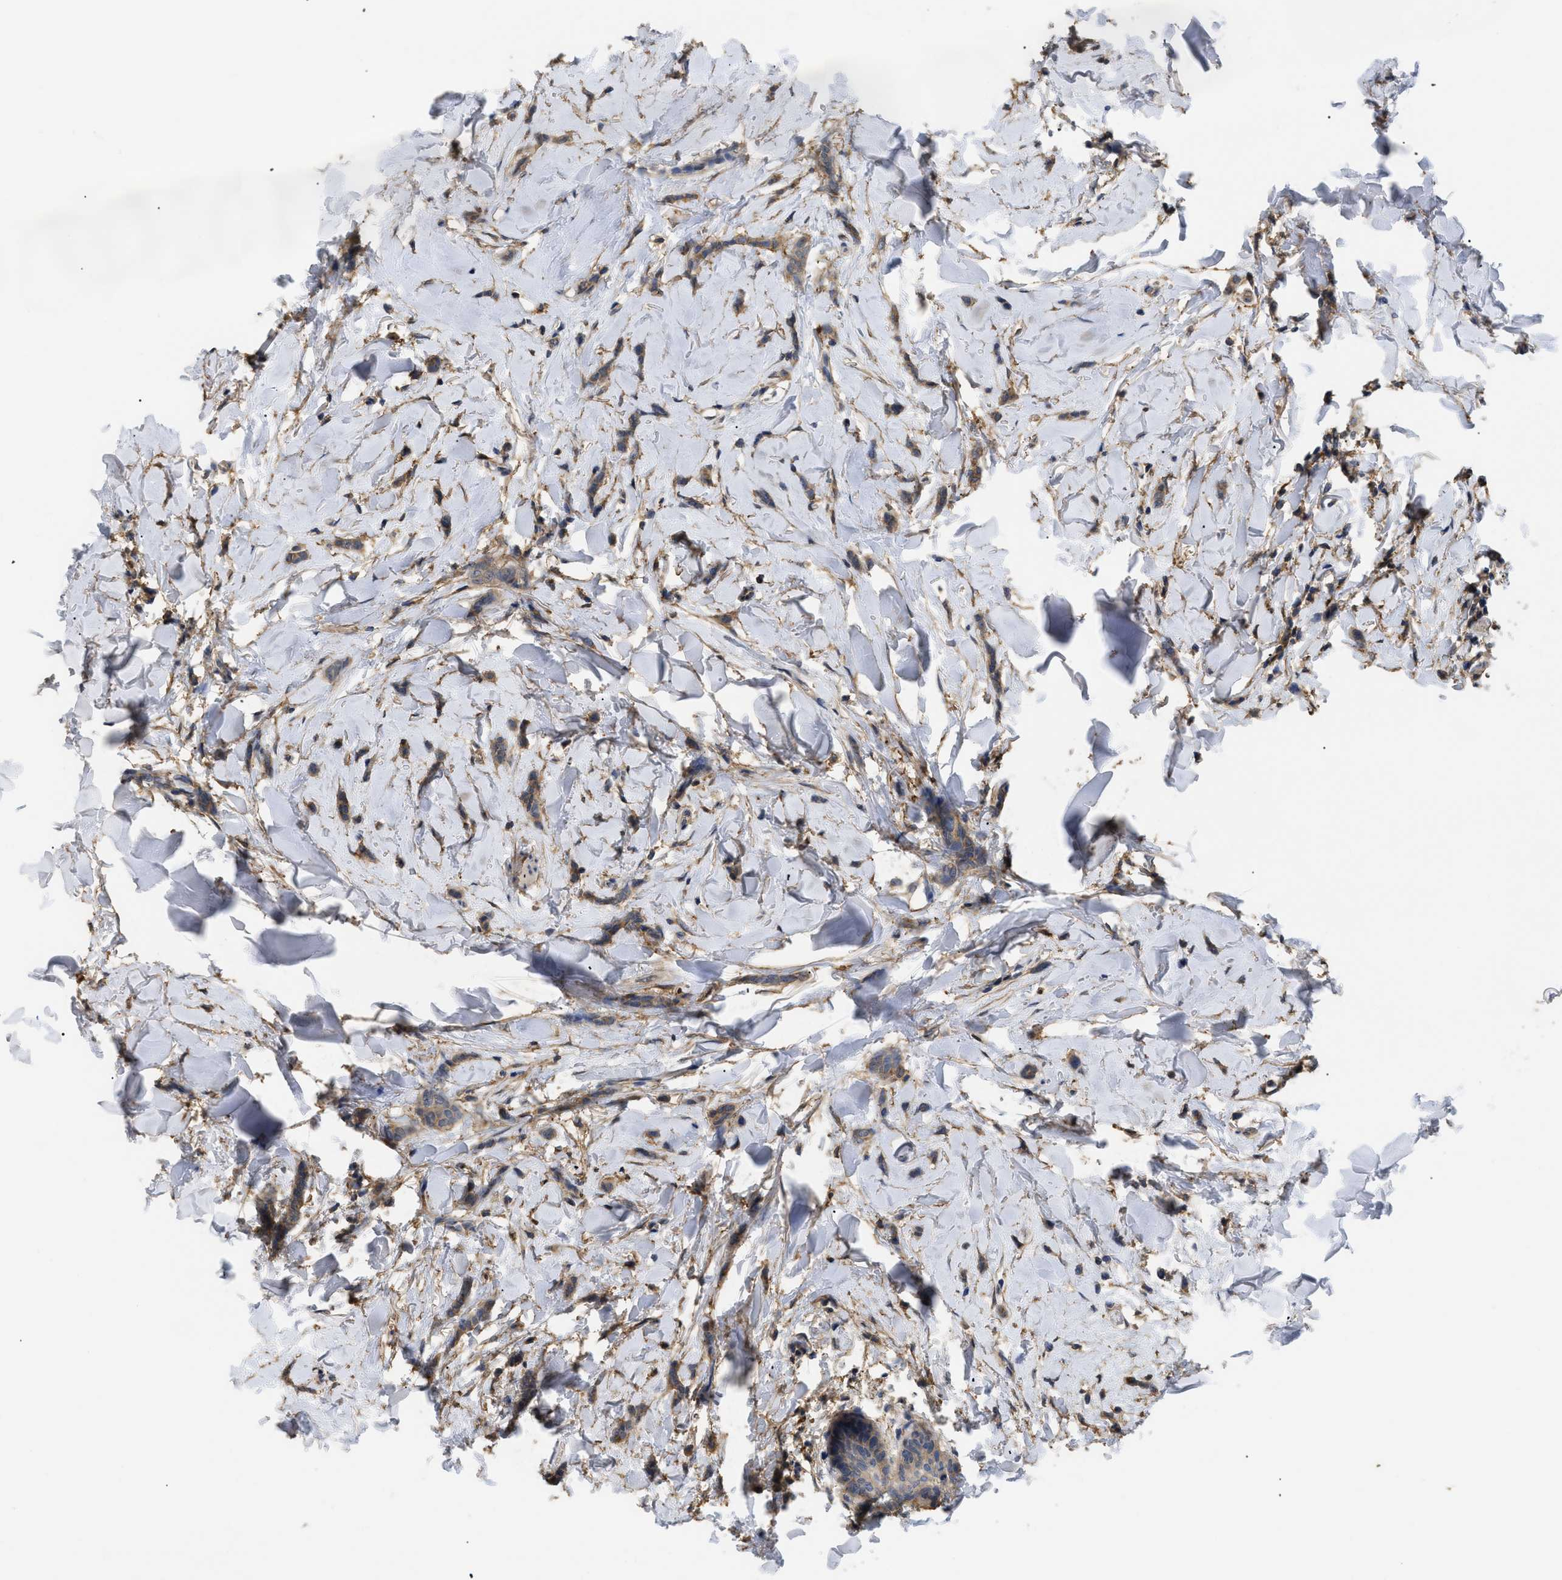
{"staining": {"intensity": "moderate", "quantity": "25%-75%", "location": "cytoplasmic/membranous"}, "tissue": "breast cancer", "cell_type": "Tumor cells", "image_type": "cancer", "snomed": [{"axis": "morphology", "description": "Lobular carcinoma"}, {"axis": "topography", "description": "Skin"}, {"axis": "topography", "description": "Breast"}], "caption": "Human lobular carcinoma (breast) stained with a brown dye displays moderate cytoplasmic/membranous positive positivity in about 25%-75% of tumor cells.", "gene": "ANXA4", "patient": {"sex": "female", "age": 46}}